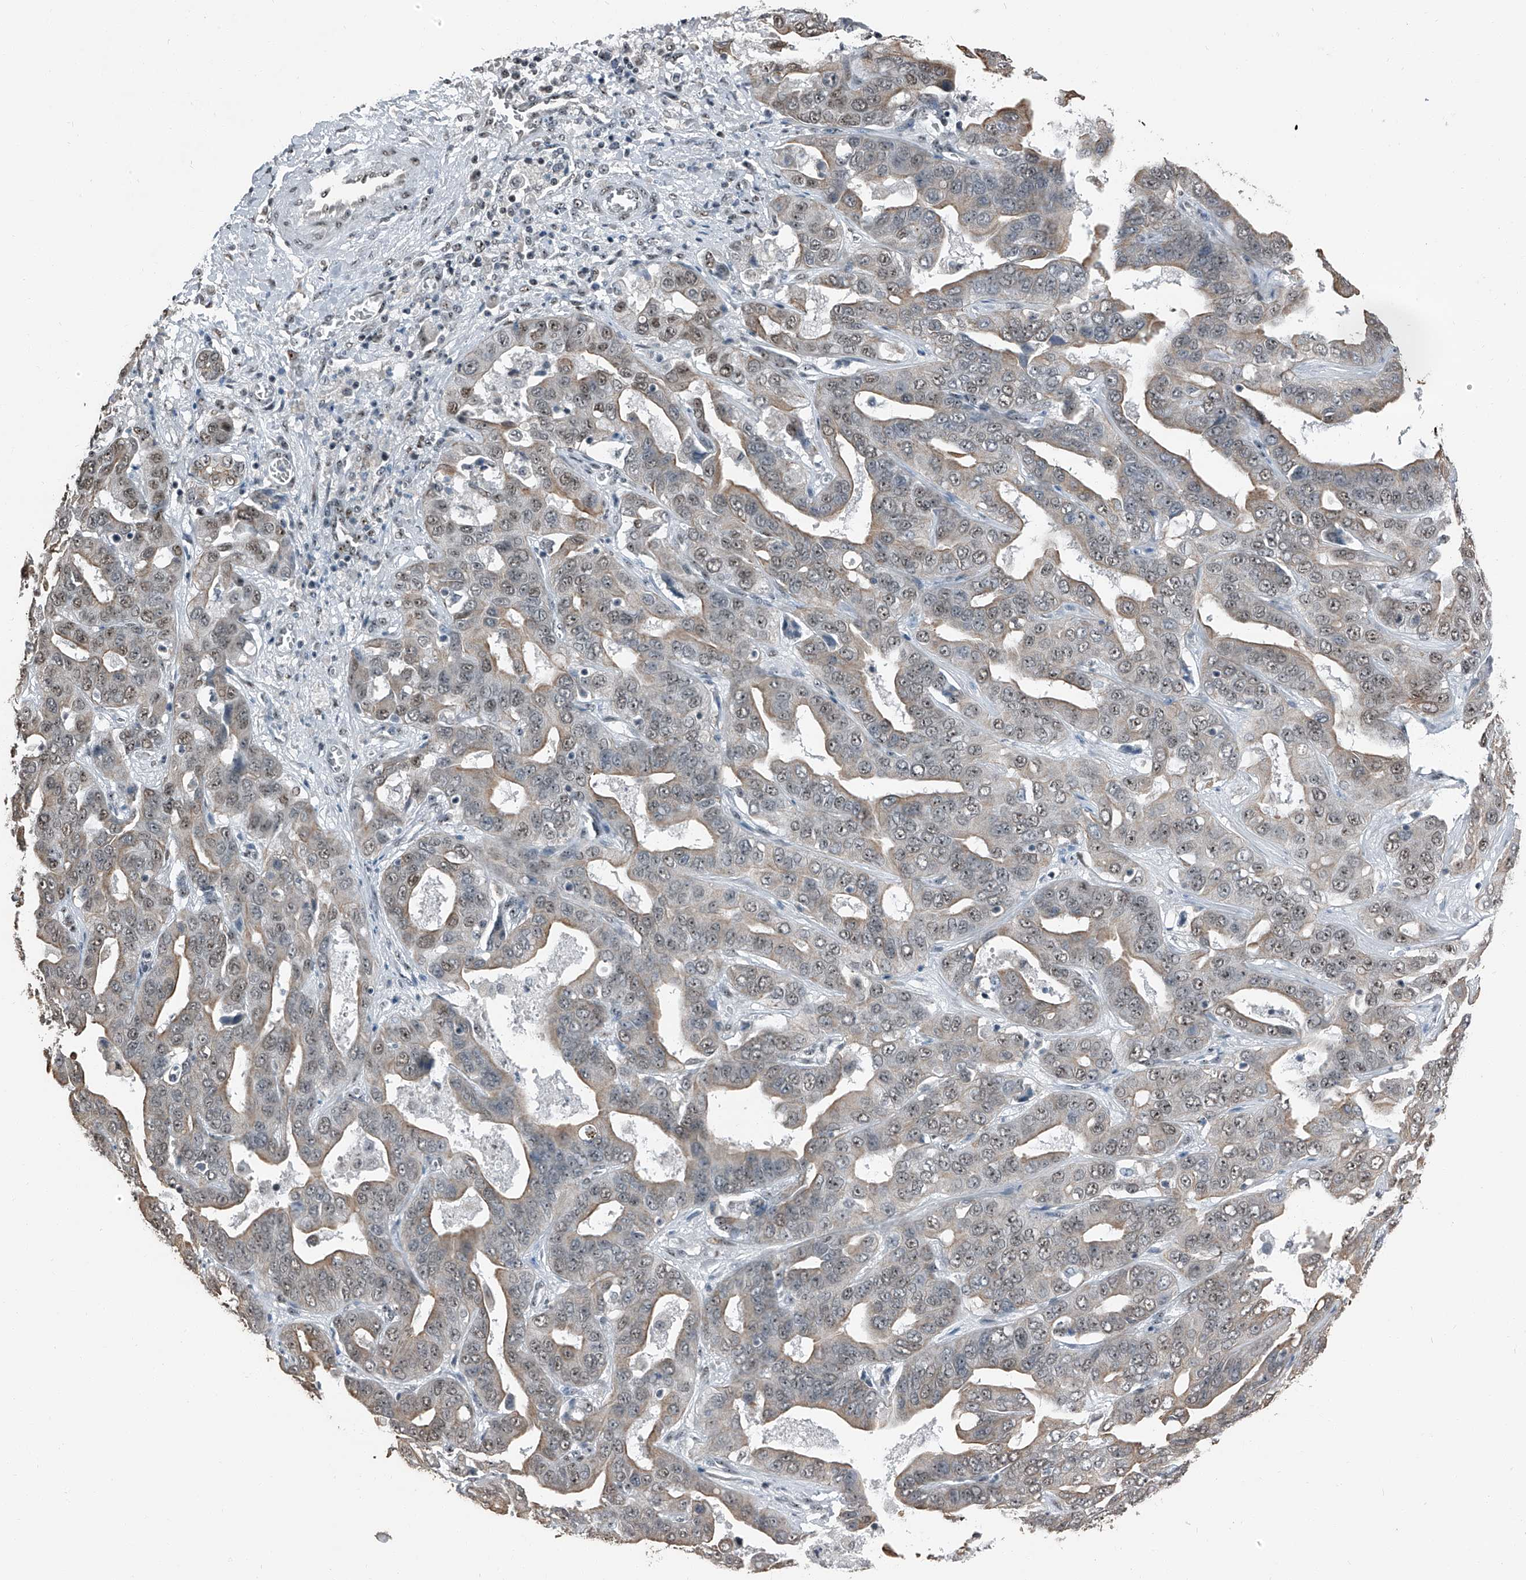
{"staining": {"intensity": "weak", "quantity": "25%-75%", "location": "cytoplasmic/membranous,nuclear"}, "tissue": "liver cancer", "cell_type": "Tumor cells", "image_type": "cancer", "snomed": [{"axis": "morphology", "description": "Cholangiocarcinoma"}, {"axis": "topography", "description": "Liver"}], "caption": "Protein expression analysis of human cholangiocarcinoma (liver) reveals weak cytoplasmic/membranous and nuclear positivity in approximately 25%-75% of tumor cells.", "gene": "TCOF1", "patient": {"sex": "female", "age": 52}}